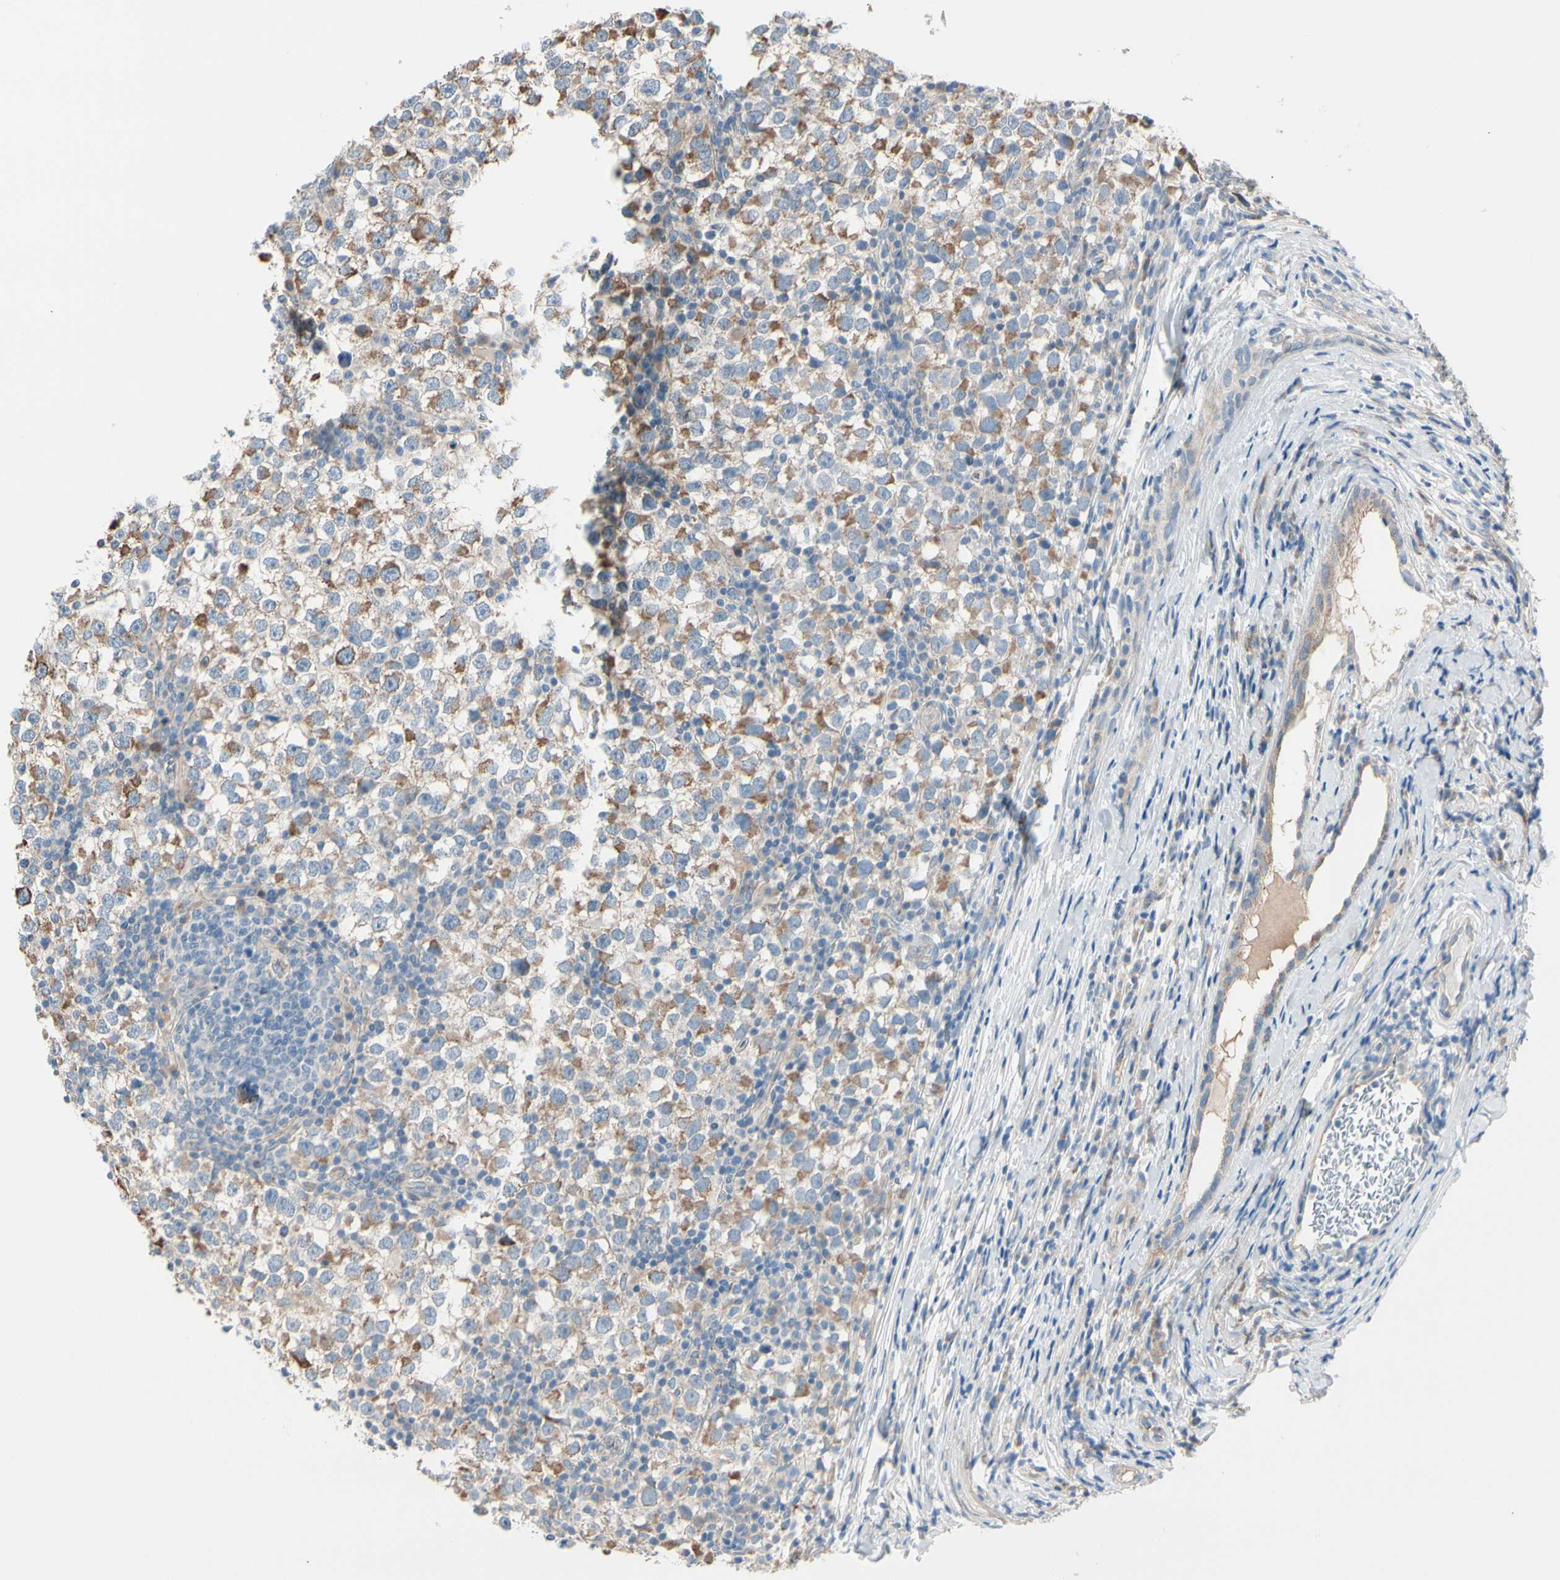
{"staining": {"intensity": "moderate", "quantity": "25%-75%", "location": "cytoplasmic/membranous"}, "tissue": "testis cancer", "cell_type": "Tumor cells", "image_type": "cancer", "snomed": [{"axis": "morphology", "description": "Seminoma, NOS"}, {"axis": "topography", "description": "Testis"}], "caption": "Immunohistochemical staining of seminoma (testis) exhibits medium levels of moderate cytoplasmic/membranous expression in approximately 25%-75% of tumor cells.", "gene": "EPHA3", "patient": {"sex": "male", "age": 65}}